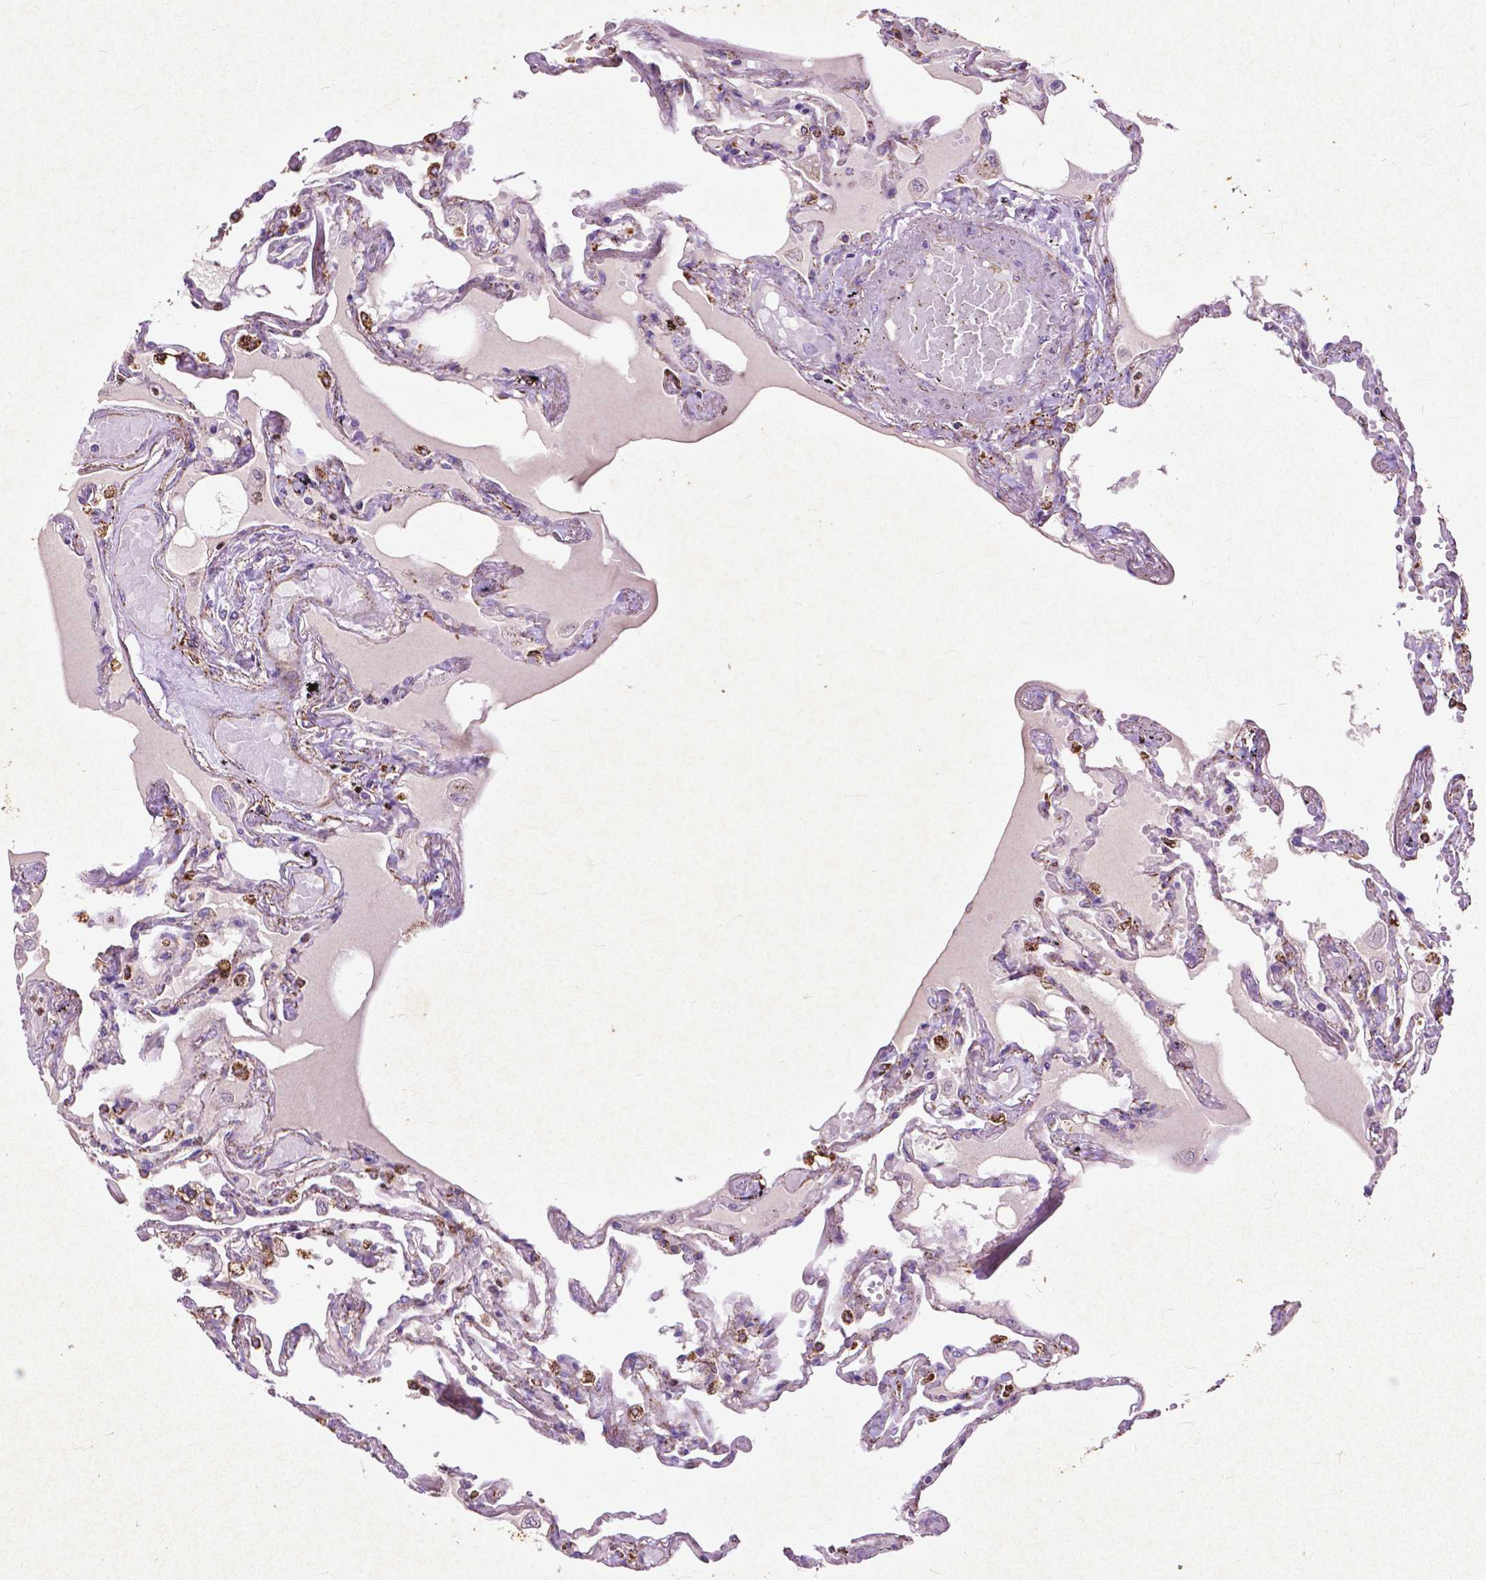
{"staining": {"intensity": "strong", "quantity": "25%-75%", "location": "cytoplasmic/membranous"}, "tissue": "lung", "cell_type": "Alveolar cells", "image_type": "normal", "snomed": [{"axis": "morphology", "description": "Normal tissue, NOS"}, {"axis": "morphology", "description": "Adenocarcinoma, NOS"}, {"axis": "topography", "description": "Cartilage tissue"}, {"axis": "topography", "description": "Lung"}], "caption": "Protein expression analysis of normal lung reveals strong cytoplasmic/membranous staining in approximately 25%-75% of alveolar cells.", "gene": "THEGL", "patient": {"sex": "female", "age": 67}}